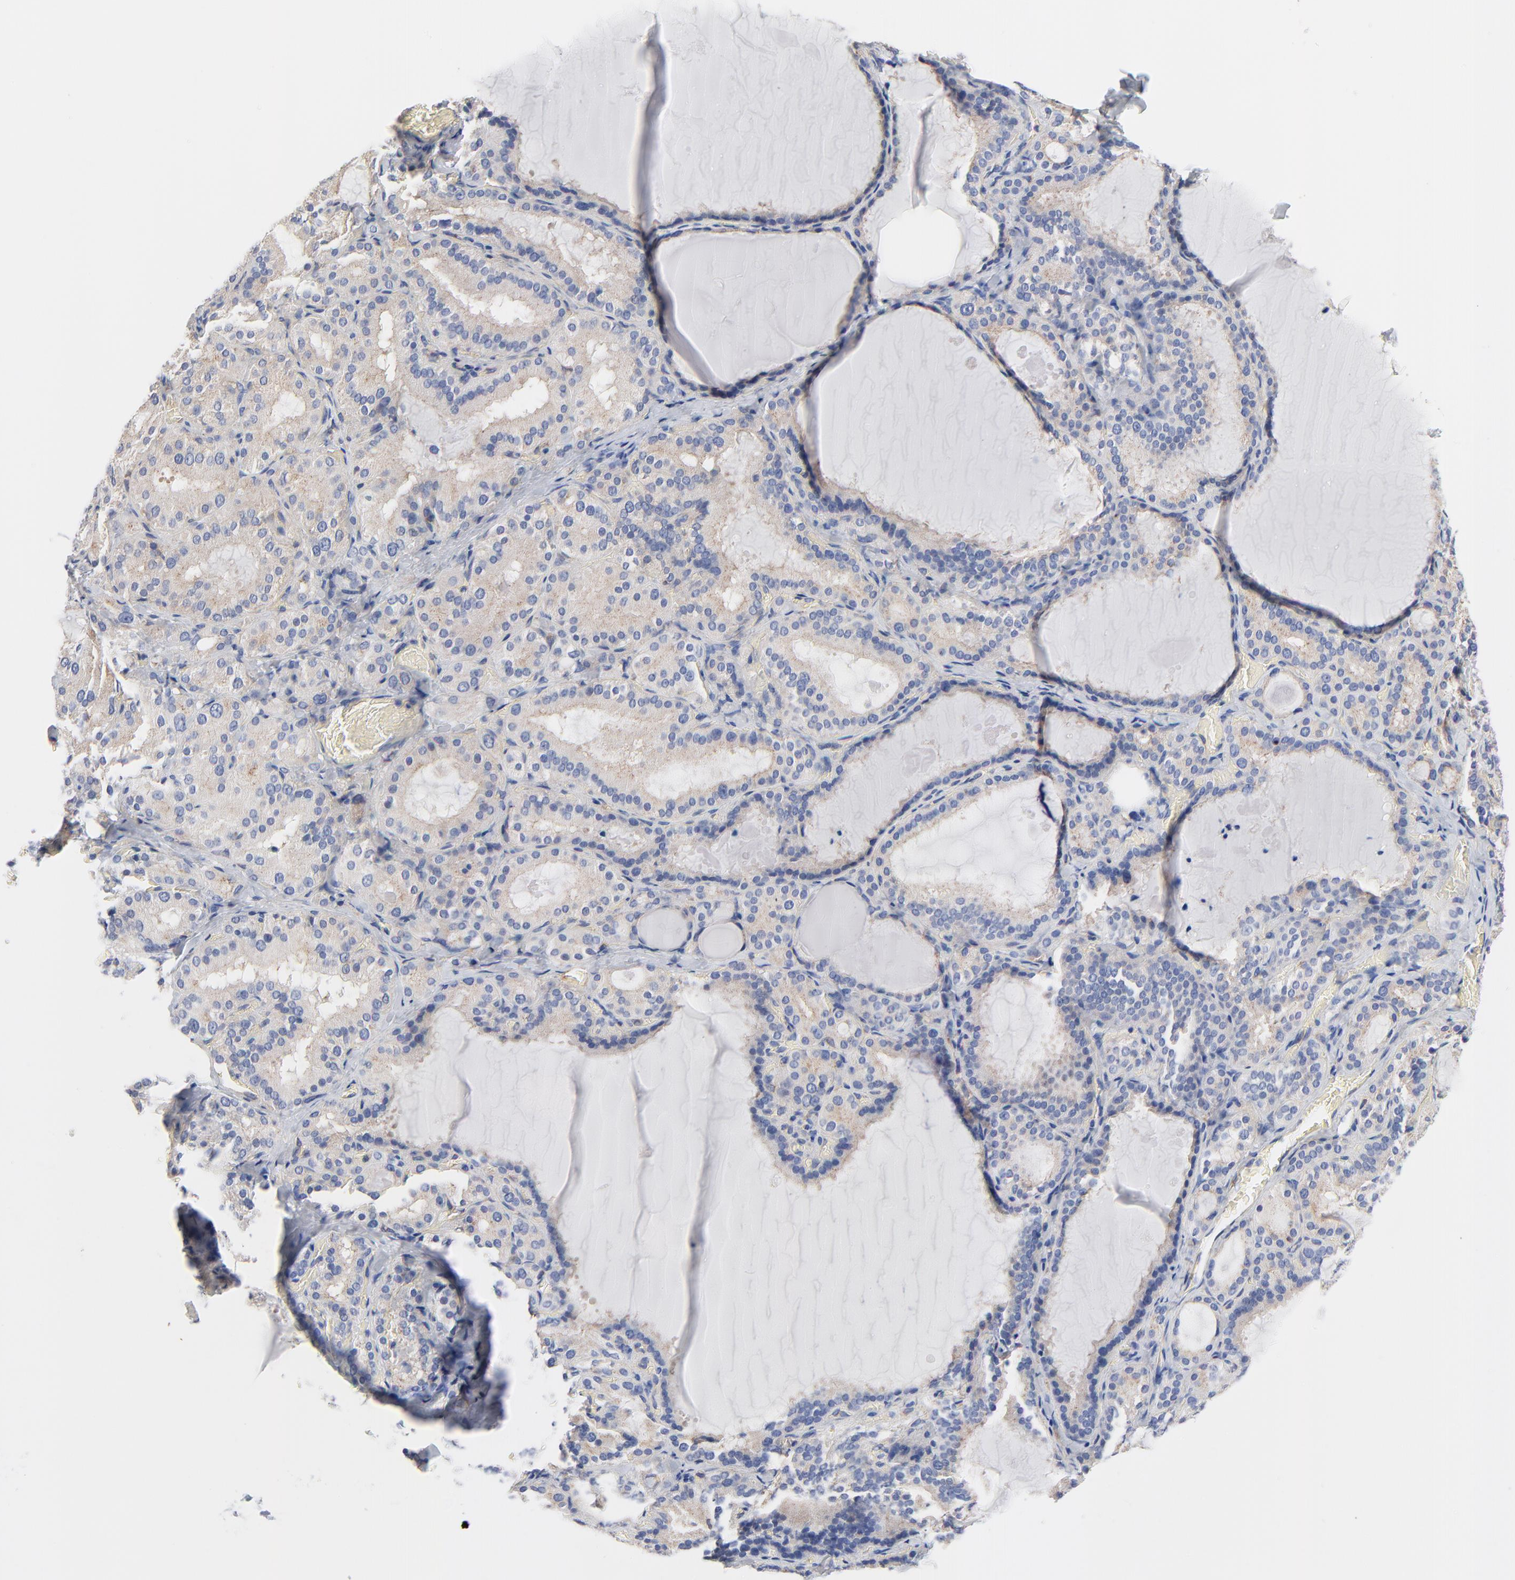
{"staining": {"intensity": "weak", "quantity": ">75%", "location": "cytoplasmic/membranous"}, "tissue": "thyroid gland", "cell_type": "Glandular cells", "image_type": "normal", "snomed": [{"axis": "morphology", "description": "Normal tissue, NOS"}, {"axis": "topography", "description": "Thyroid gland"}], "caption": "IHC photomicrograph of normal thyroid gland: thyroid gland stained using immunohistochemistry (IHC) exhibits low levels of weak protein expression localized specifically in the cytoplasmic/membranous of glandular cells, appearing as a cytoplasmic/membranous brown color.", "gene": "CD2AP", "patient": {"sex": "female", "age": 33}}